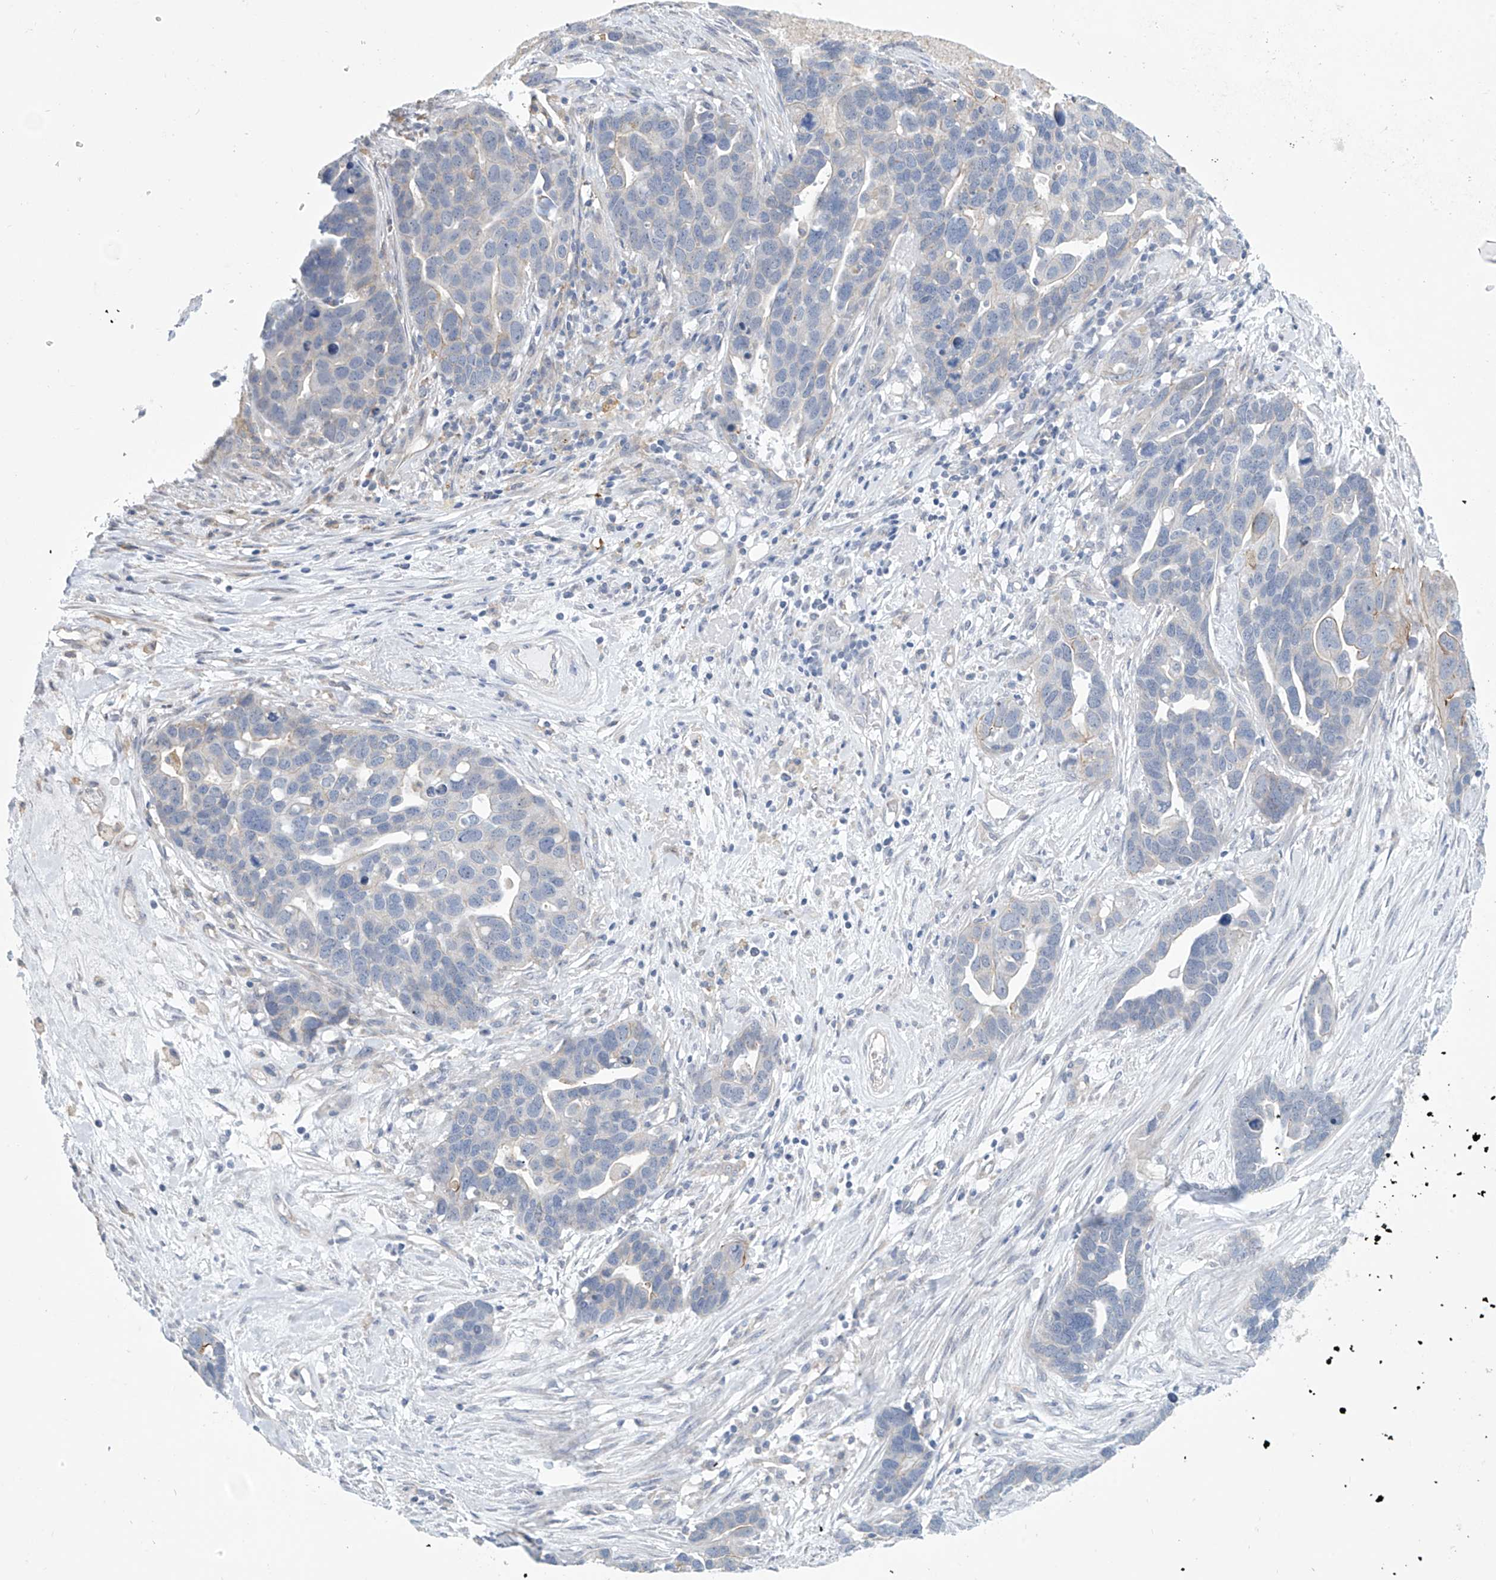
{"staining": {"intensity": "negative", "quantity": "none", "location": "none"}, "tissue": "ovarian cancer", "cell_type": "Tumor cells", "image_type": "cancer", "snomed": [{"axis": "morphology", "description": "Cystadenocarcinoma, serous, NOS"}, {"axis": "topography", "description": "Ovary"}], "caption": "Histopathology image shows no significant protein positivity in tumor cells of ovarian serous cystadenocarcinoma.", "gene": "ABHD13", "patient": {"sex": "female", "age": 54}}